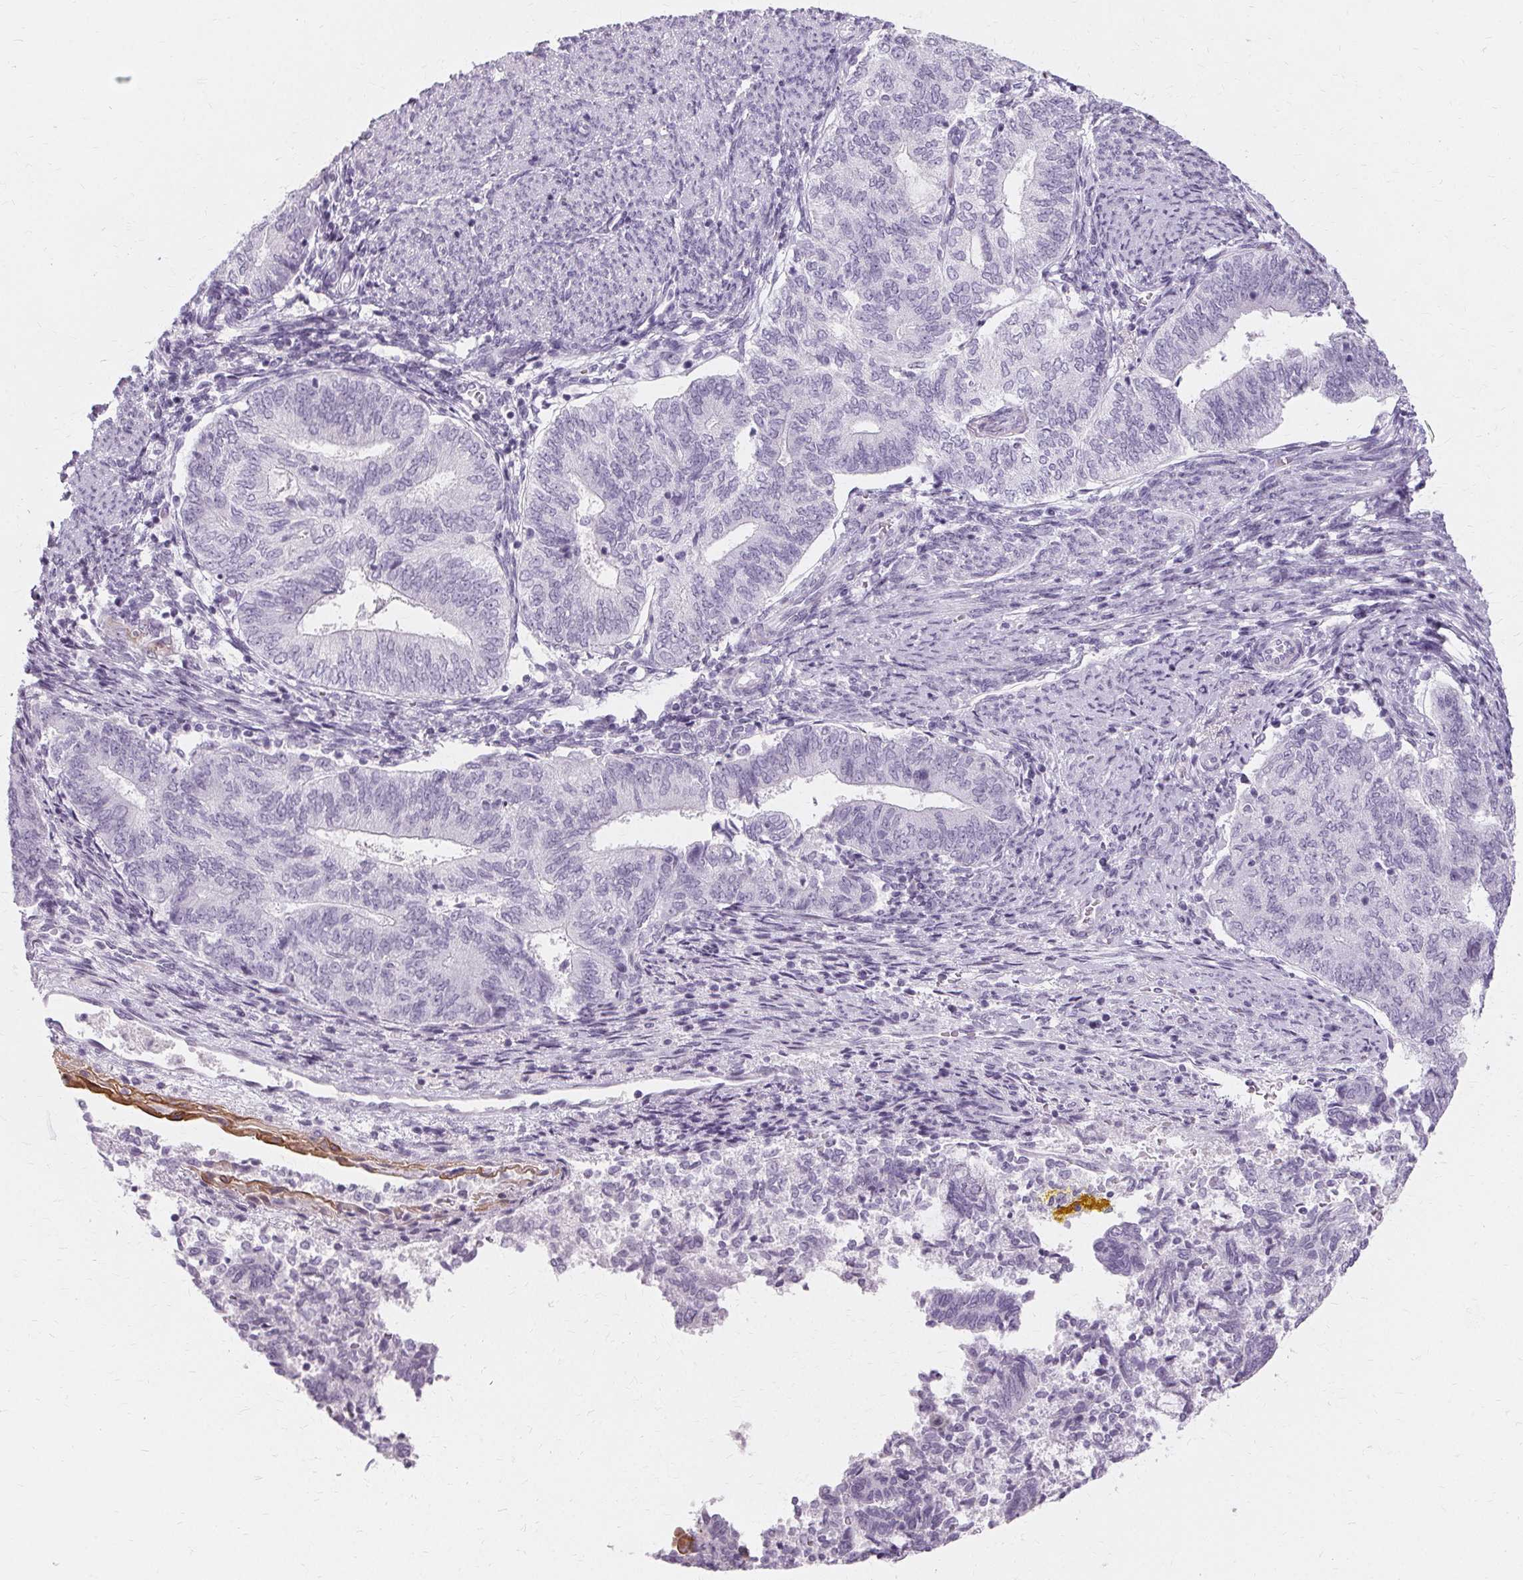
{"staining": {"intensity": "negative", "quantity": "none", "location": "none"}, "tissue": "endometrial cancer", "cell_type": "Tumor cells", "image_type": "cancer", "snomed": [{"axis": "morphology", "description": "Adenocarcinoma, NOS"}, {"axis": "topography", "description": "Endometrium"}], "caption": "There is no significant staining in tumor cells of endometrial adenocarcinoma. (DAB (3,3'-diaminobenzidine) immunohistochemistry (IHC) visualized using brightfield microscopy, high magnification).", "gene": "KRT6C", "patient": {"sex": "female", "age": 65}}